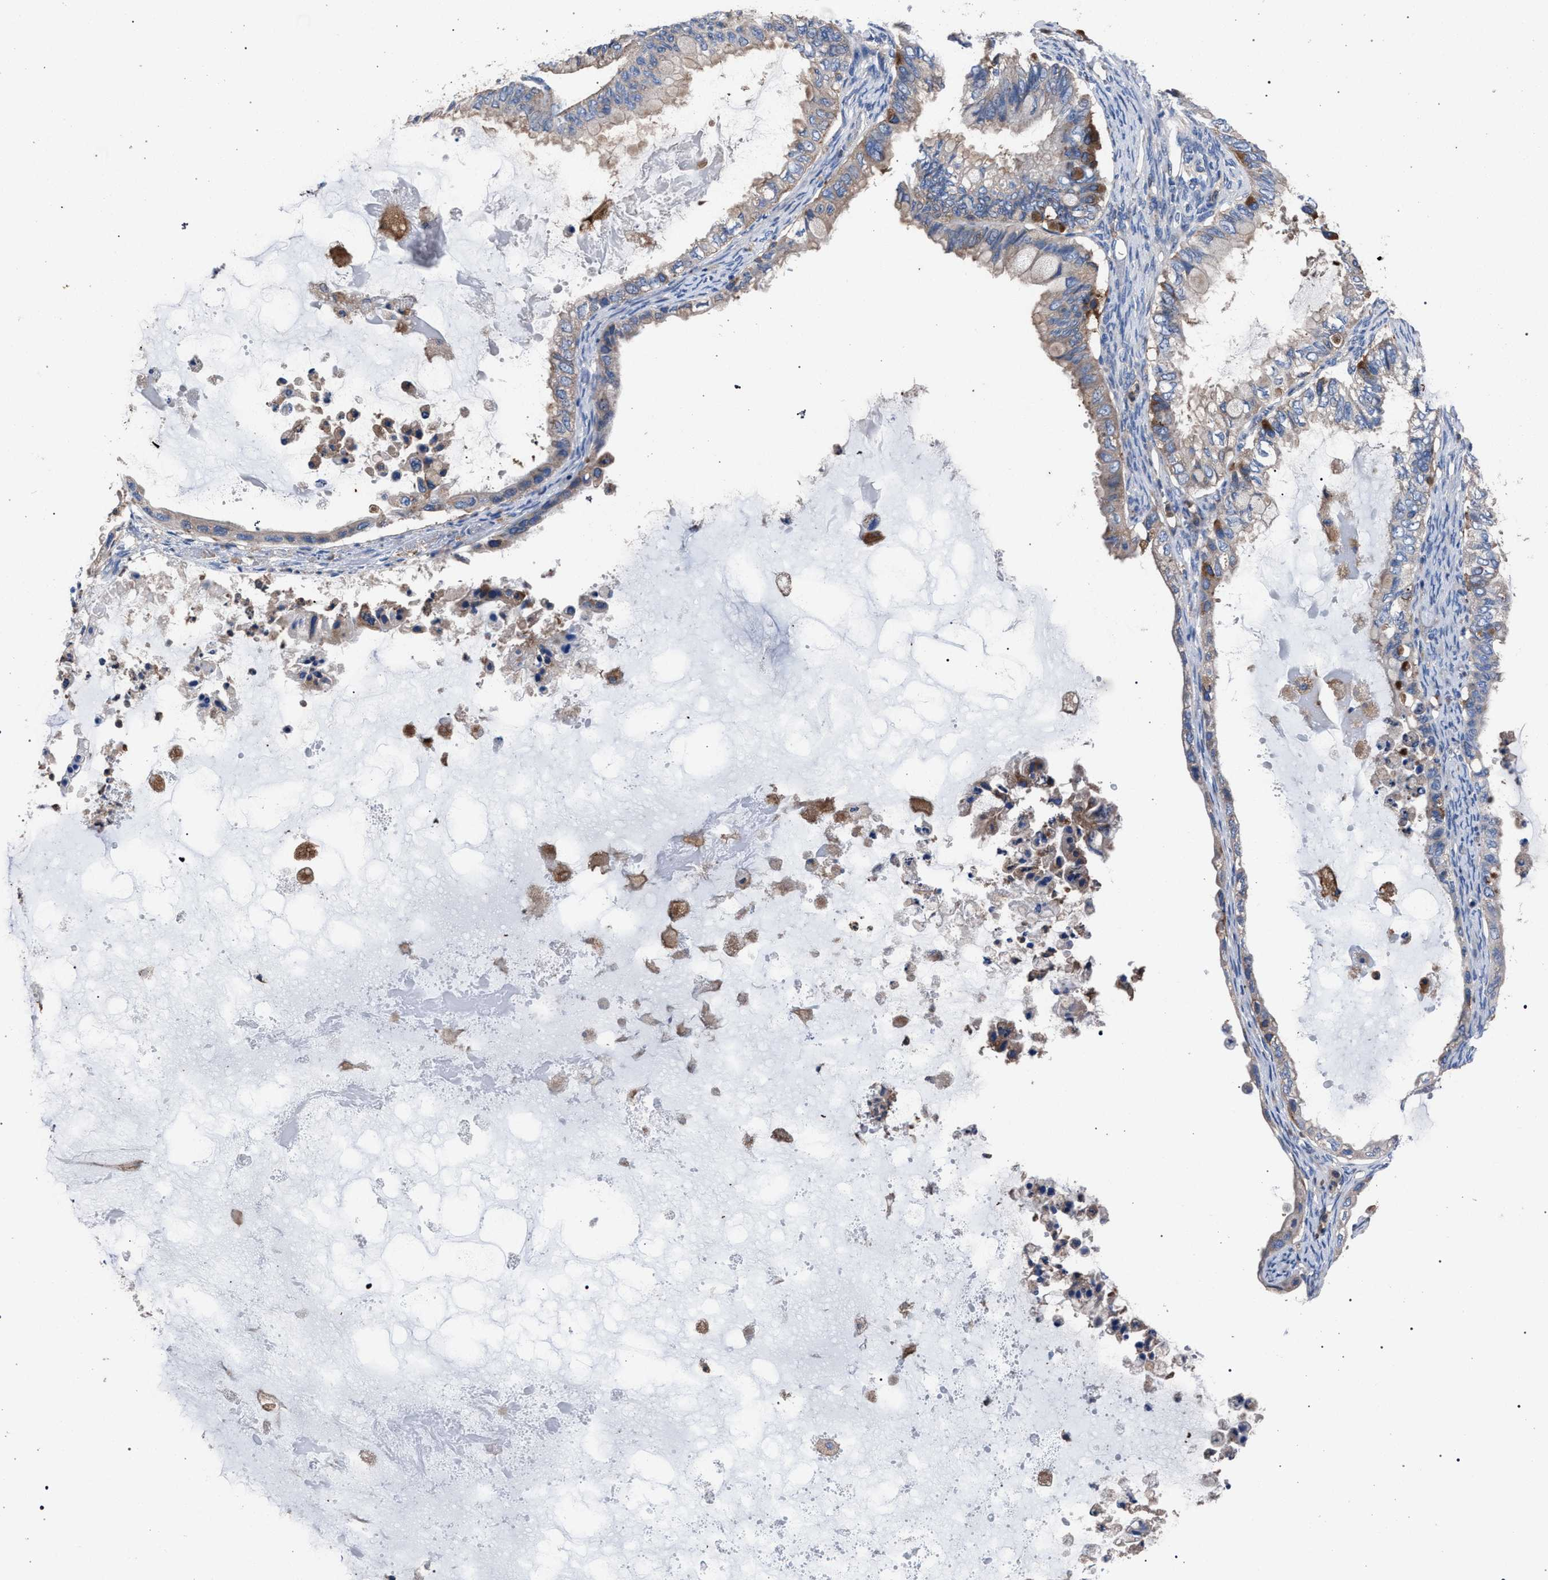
{"staining": {"intensity": "weak", "quantity": "<25%", "location": "cytoplasmic/membranous"}, "tissue": "ovarian cancer", "cell_type": "Tumor cells", "image_type": "cancer", "snomed": [{"axis": "morphology", "description": "Cystadenocarcinoma, mucinous, NOS"}, {"axis": "topography", "description": "Ovary"}], "caption": "Tumor cells are negative for protein expression in human ovarian mucinous cystadenocarcinoma.", "gene": "ATP6V0A1", "patient": {"sex": "female", "age": 80}}